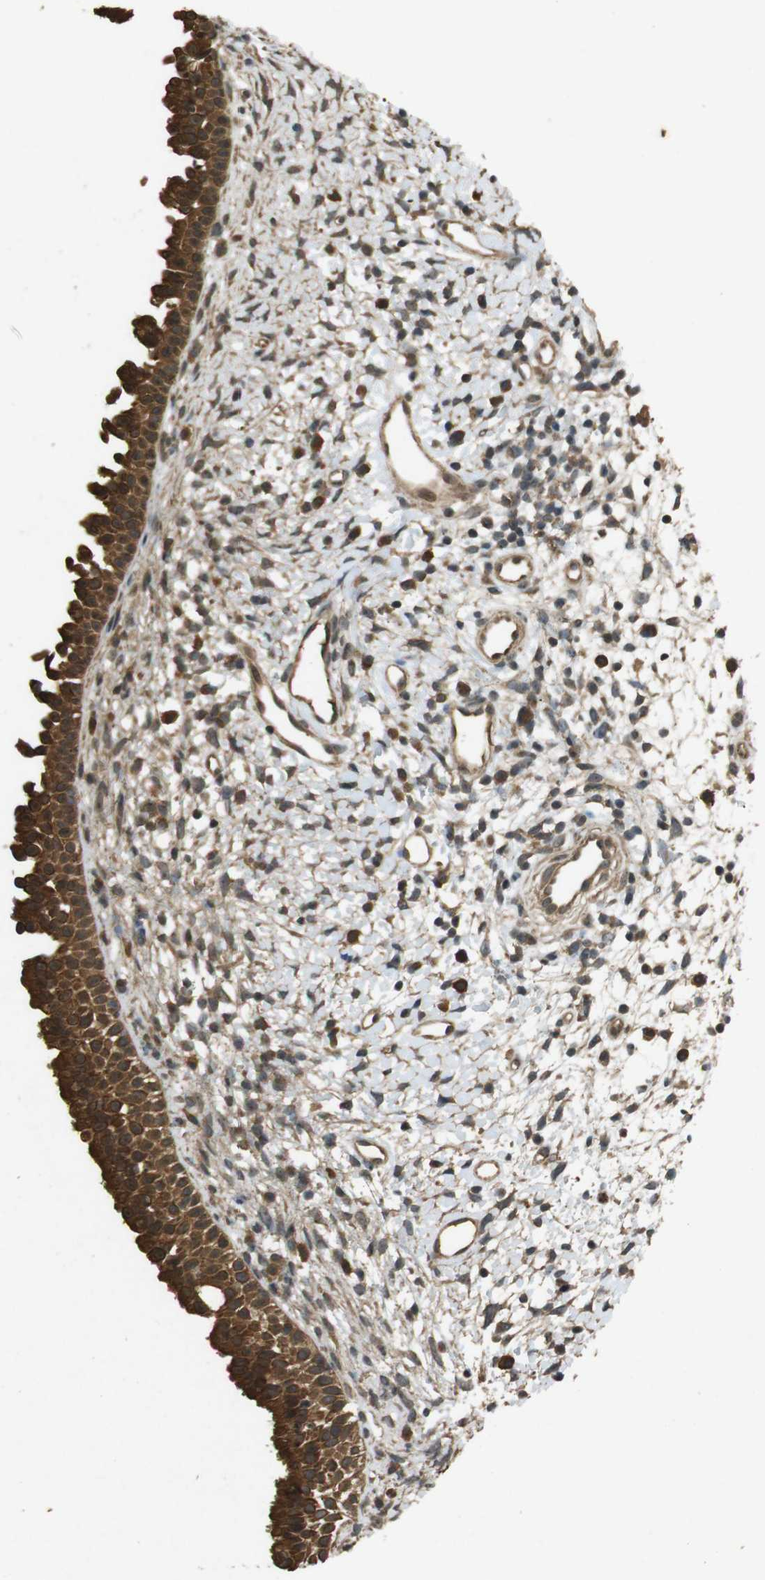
{"staining": {"intensity": "strong", "quantity": ">75%", "location": "cytoplasmic/membranous"}, "tissue": "nasopharynx", "cell_type": "Respiratory epithelial cells", "image_type": "normal", "snomed": [{"axis": "morphology", "description": "Normal tissue, NOS"}, {"axis": "topography", "description": "Nasopharynx"}], "caption": "Brown immunohistochemical staining in benign nasopharynx displays strong cytoplasmic/membranous positivity in about >75% of respiratory epithelial cells.", "gene": "TAP1", "patient": {"sex": "male", "age": 22}}